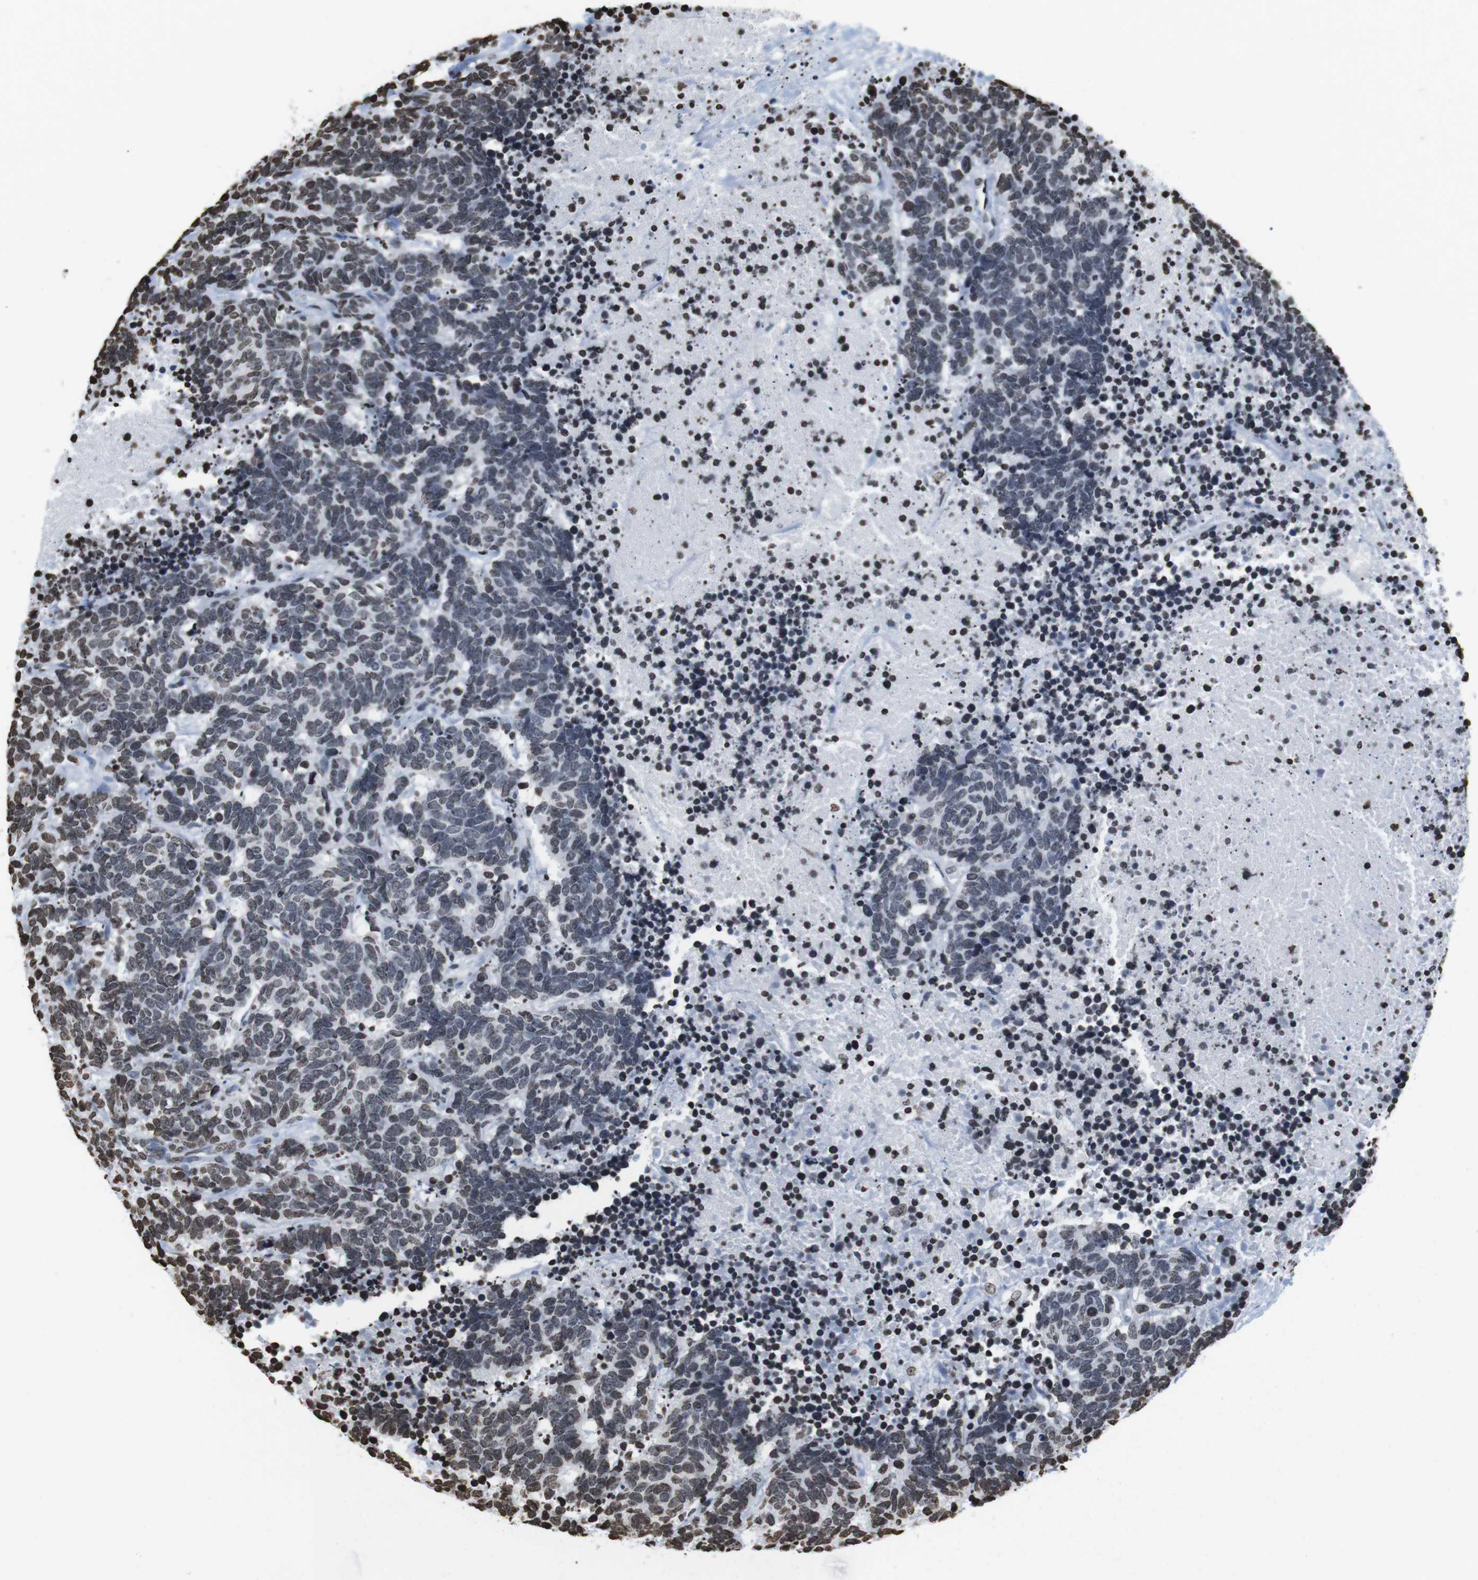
{"staining": {"intensity": "moderate", "quantity": "<25%", "location": "nuclear"}, "tissue": "carcinoid", "cell_type": "Tumor cells", "image_type": "cancer", "snomed": [{"axis": "morphology", "description": "Carcinoma, NOS"}, {"axis": "morphology", "description": "Carcinoid, malignant, NOS"}, {"axis": "topography", "description": "Urinary bladder"}], "caption": "The immunohistochemical stain highlights moderate nuclear expression in tumor cells of carcinoid tissue.", "gene": "BSX", "patient": {"sex": "male", "age": 57}}